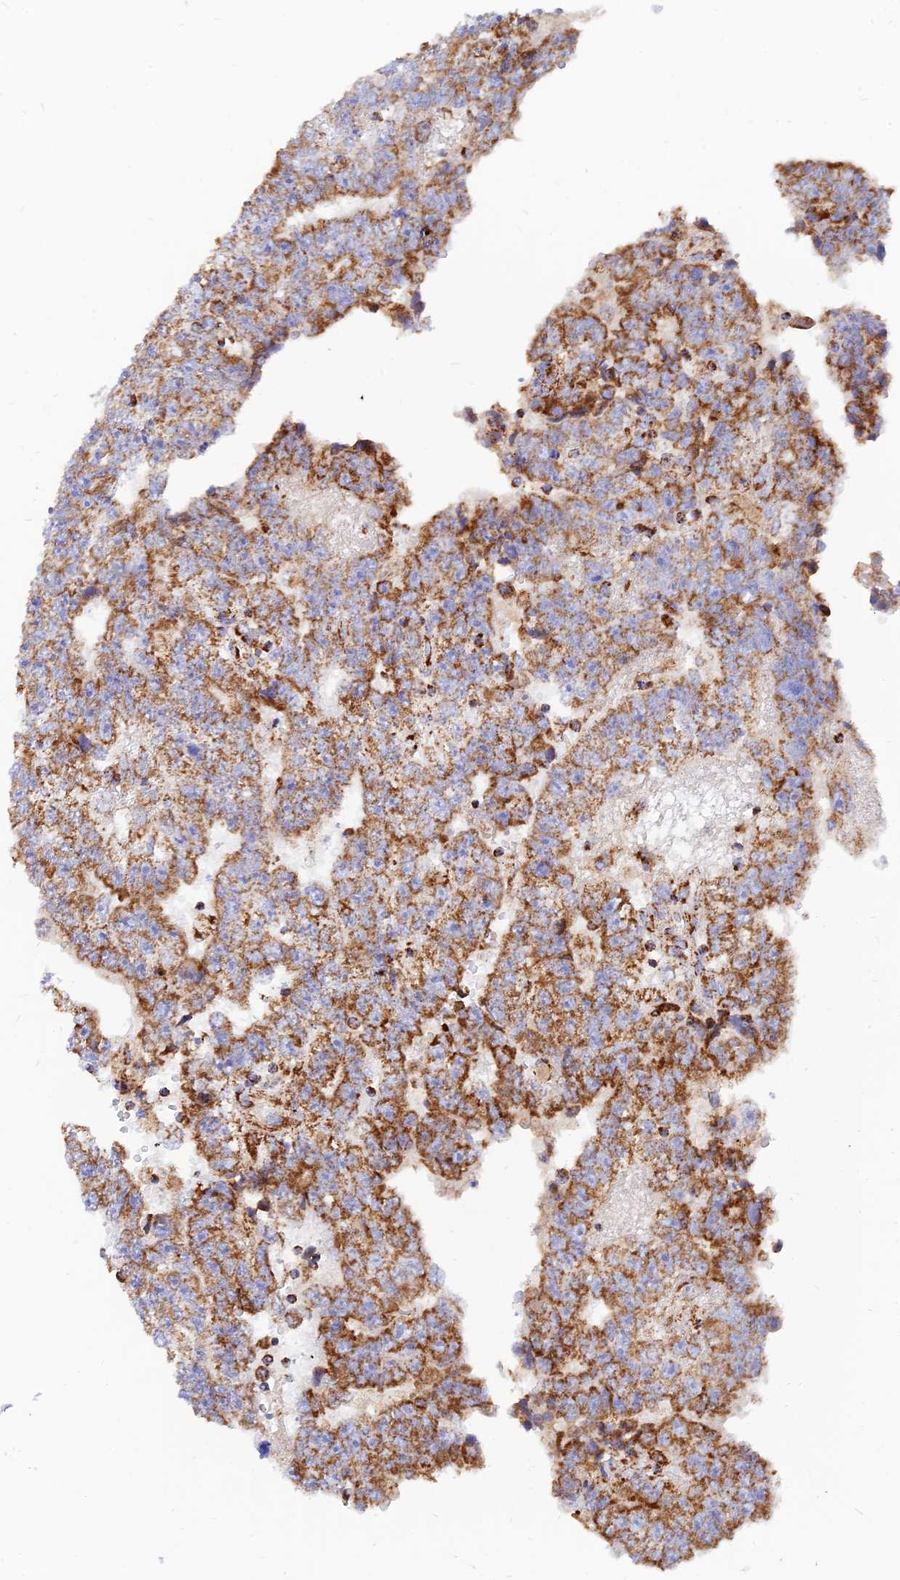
{"staining": {"intensity": "moderate", "quantity": ">75%", "location": "cytoplasmic/membranous"}, "tissue": "testis cancer", "cell_type": "Tumor cells", "image_type": "cancer", "snomed": [{"axis": "morphology", "description": "Carcinoma, Embryonal, NOS"}, {"axis": "topography", "description": "Testis"}], "caption": "There is medium levels of moderate cytoplasmic/membranous positivity in tumor cells of testis embryonal carcinoma, as demonstrated by immunohistochemical staining (brown color).", "gene": "NDUFB6", "patient": {"sex": "male", "age": 25}}